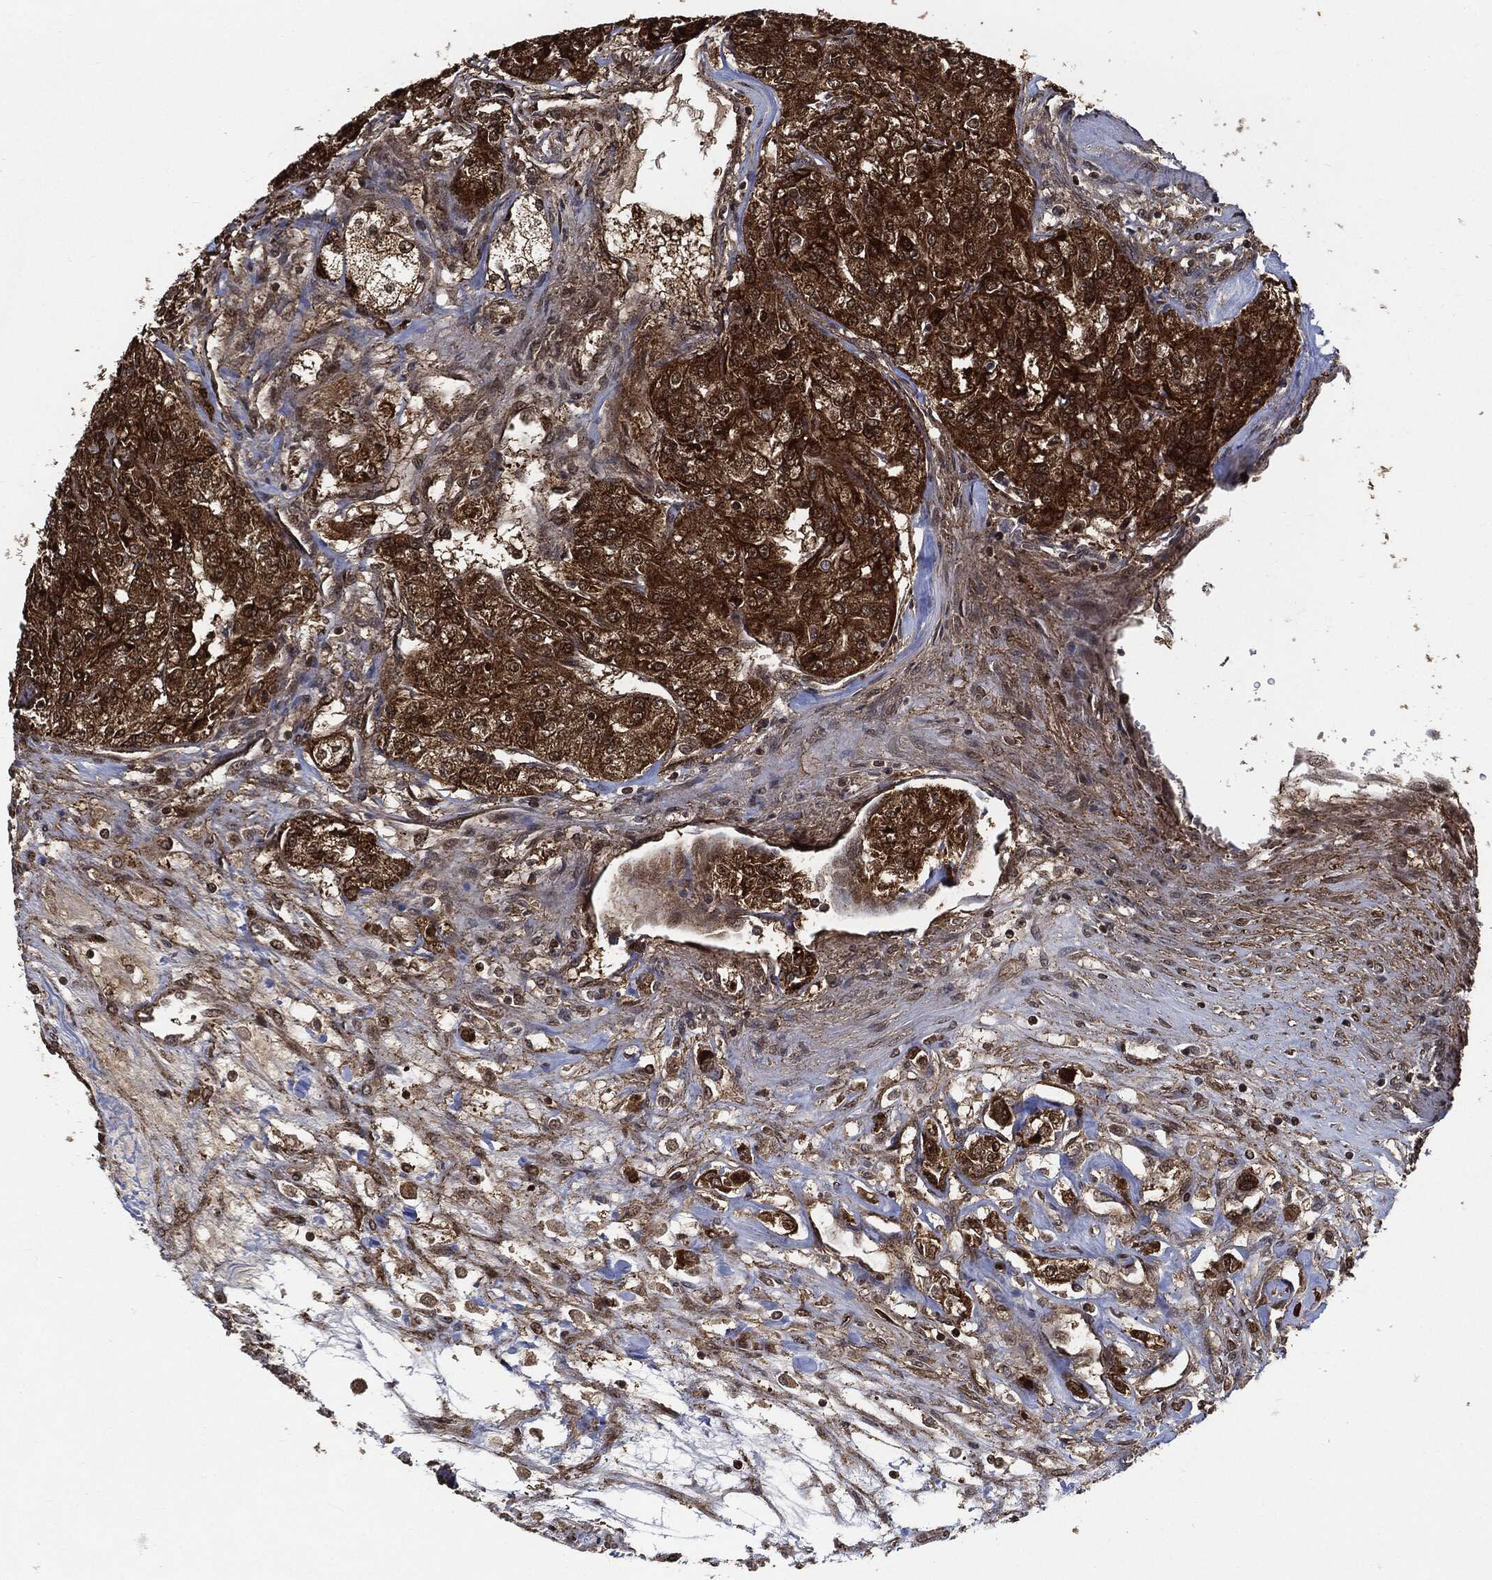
{"staining": {"intensity": "strong", "quantity": ">75%", "location": "cytoplasmic/membranous"}, "tissue": "renal cancer", "cell_type": "Tumor cells", "image_type": "cancer", "snomed": [{"axis": "morphology", "description": "Adenocarcinoma, NOS"}, {"axis": "topography", "description": "Kidney"}], "caption": "Human renal cancer stained with a brown dye shows strong cytoplasmic/membranous positive staining in about >75% of tumor cells.", "gene": "CUTA", "patient": {"sex": "female", "age": 63}}